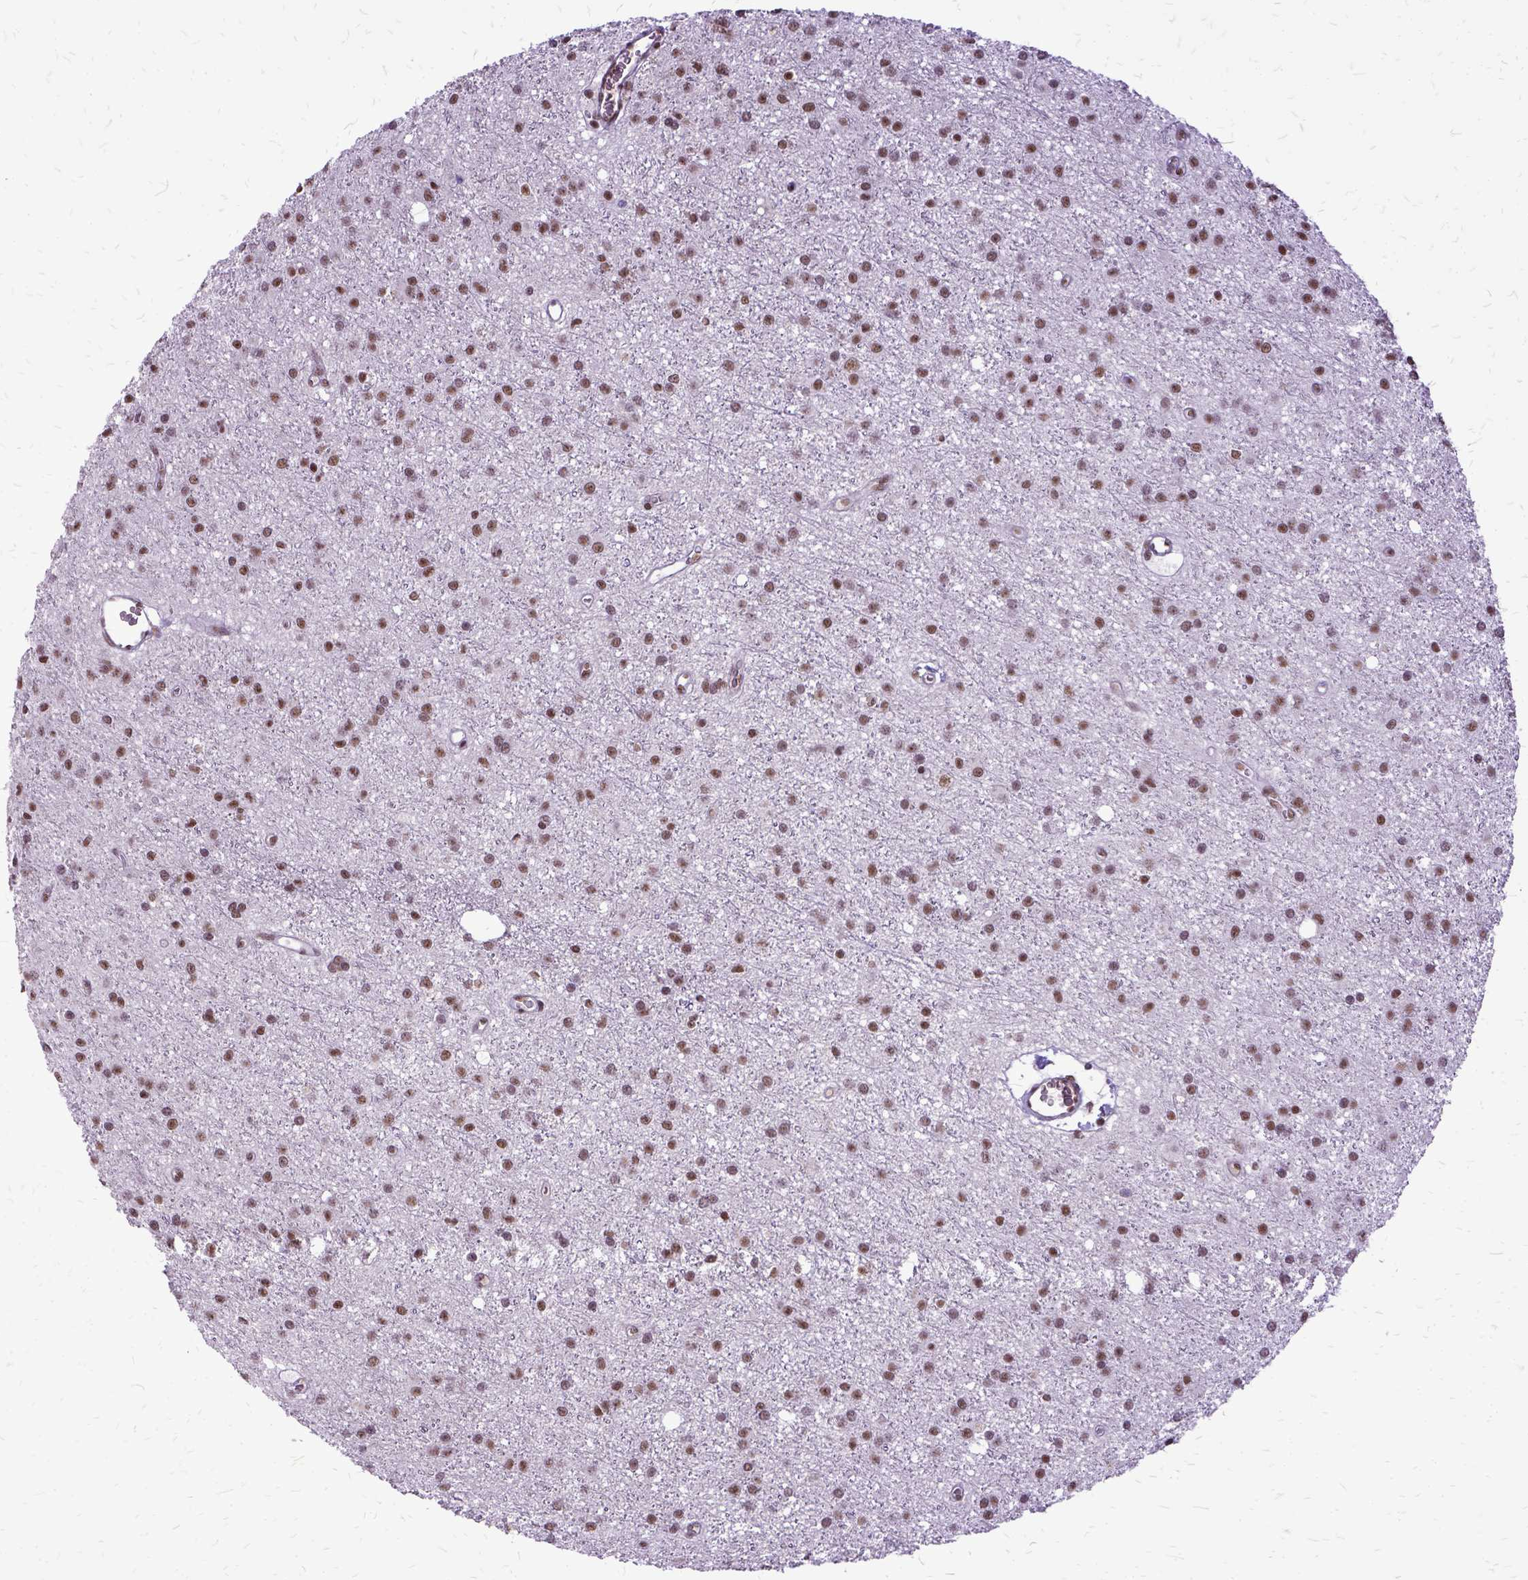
{"staining": {"intensity": "moderate", "quantity": "25%-75%", "location": "nuclear"}, "tissue": "glioma", "cell_type": "Tumor cells", "image_type": "cancer", "snomed": [{"axis": "morphology", "description": "Glioma, malignant, Low grade"}, {"axis": "topography", "description": "Brain"}], "caption": "Human glioma stained with a protein marker shows moderate staining in tumor cells.", "gene": "SETD1A", "patient": {"sex": "male", "age": 27}}